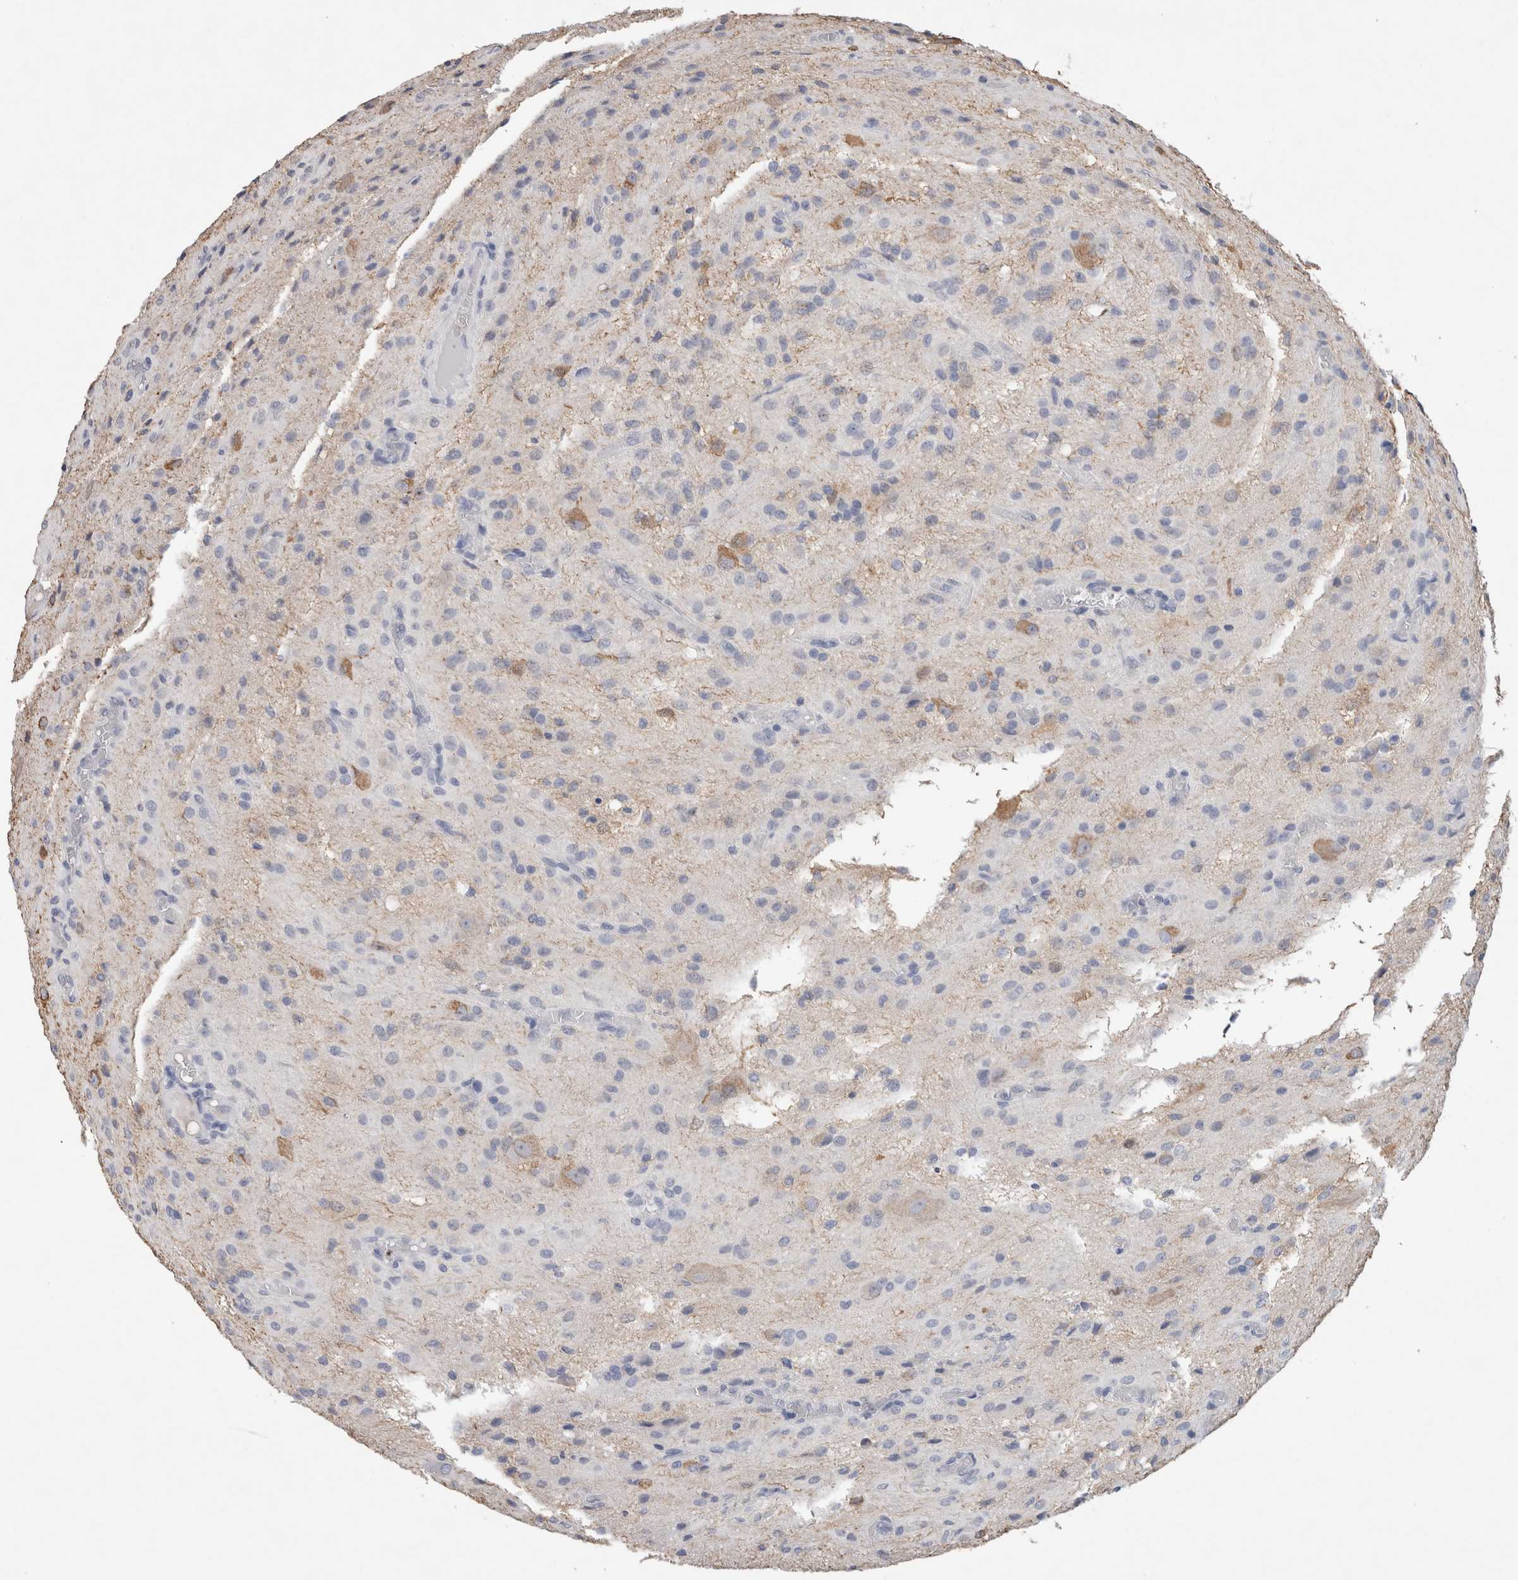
{"staining": {"intensity": "negative", "quantity": "none", "location": "none"}, "tissue": "glioma", "cell_type": "Tumor cells", "image_type": "cancer", "snomed": [{"axis": "morphology", "description": "Glioma, malignant, High grade"}, {"axis": "topography", "description": "Brain"}], "caption": "Immunohistochemistry (IHC) of human malignant high-grade glioma displays no positivity in tumor cells. (DAB (3,3'-diaminobenzidine) immunohistochemistry (IHC) visualized using brightfield microscopy, high magnification).", "gene": "FABP7", "patient": {"sex": "female", "age": 59}}